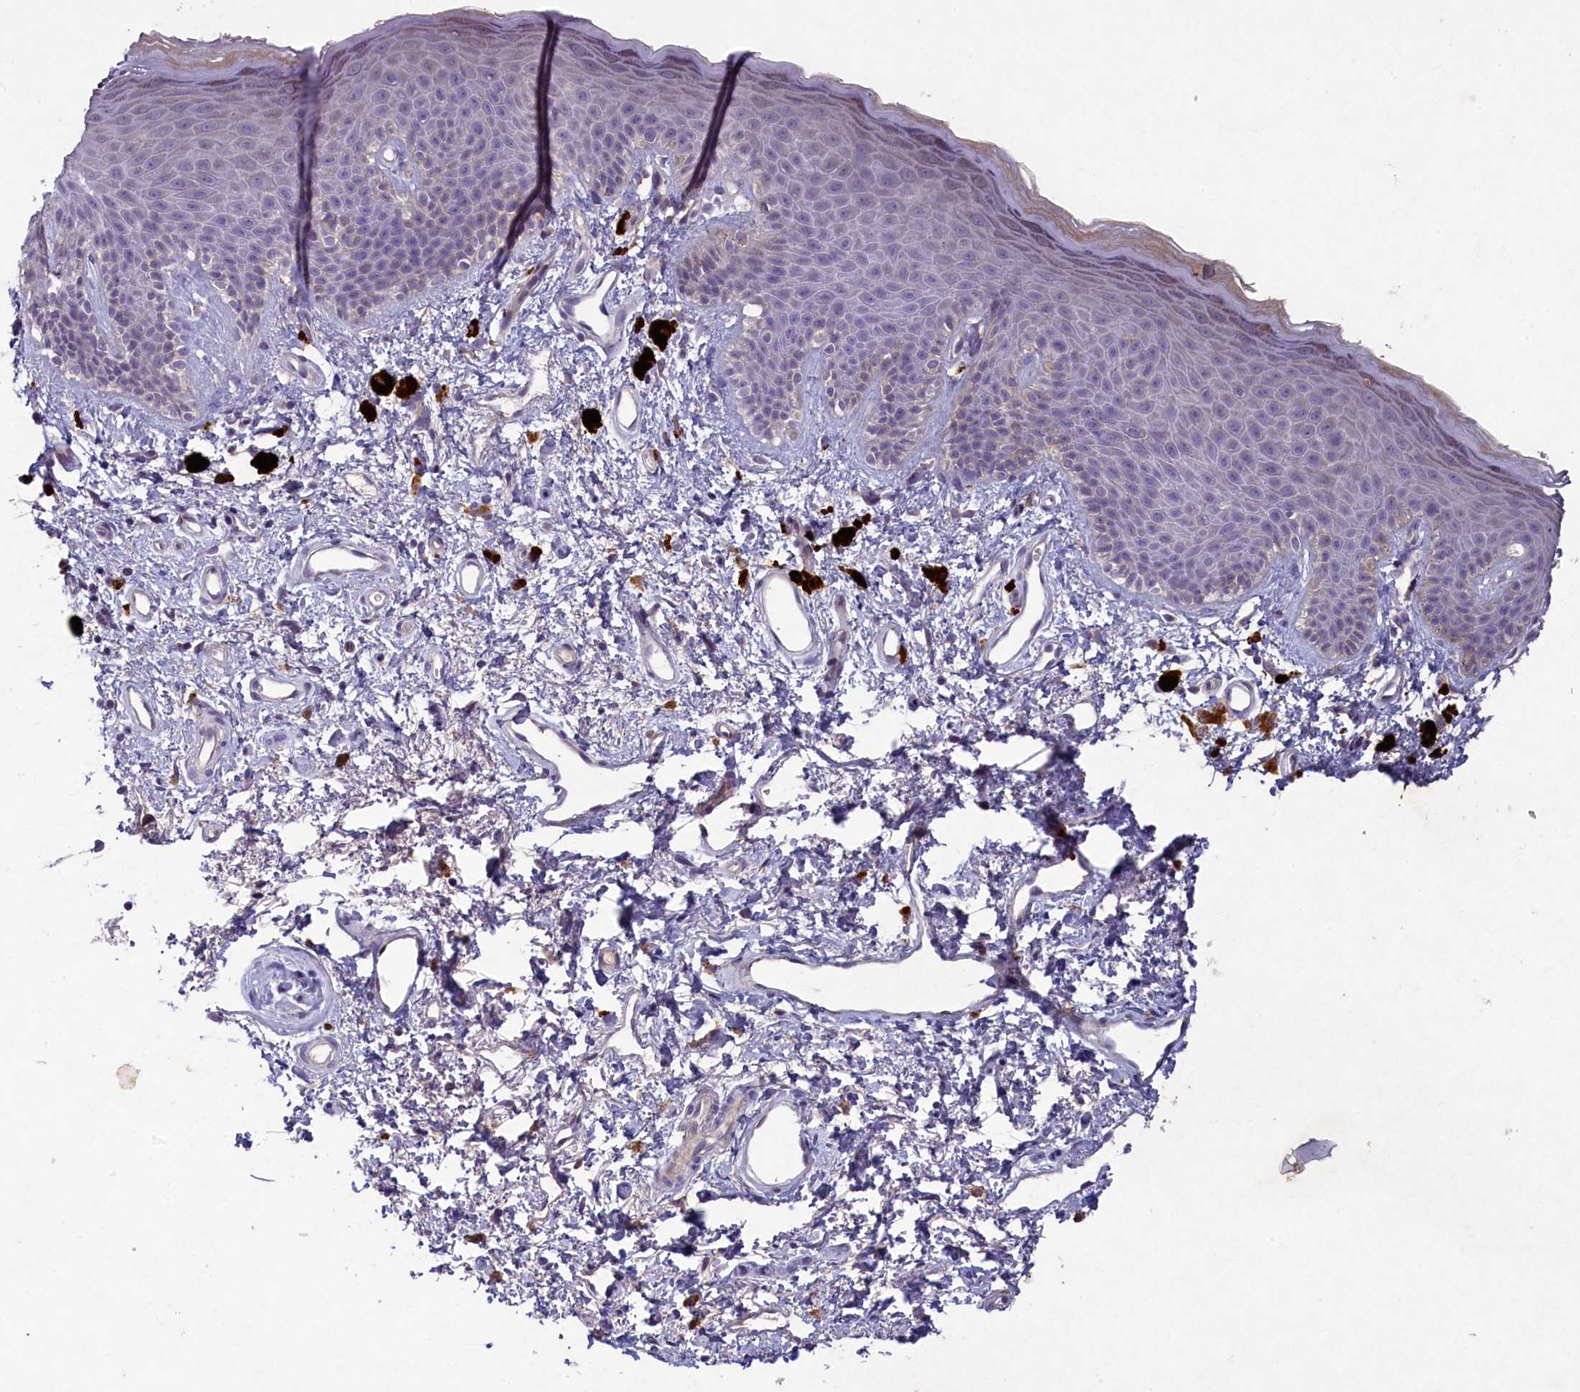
{"staining": {"intensity": "weak", "quantity": "<25%", "location": "cytoplasmic/membranous"}, "tissue": "skin", "cell_type": "Epidermal cells", "image_type": "normal", "snomed": [{"axis": "morphology", "description": "Normal tissue, NOS"}, {"axis": "topography", "description": "Anal"}], "caption": "IHC of benign skin displays no positivity in epidermal cells. The staining is performed using DAB brown chromogen with nuclei counter-stained in using hematoxylin.", "gene": "PLEKHG6", "patient": {"sex": "female", "age": 46}}